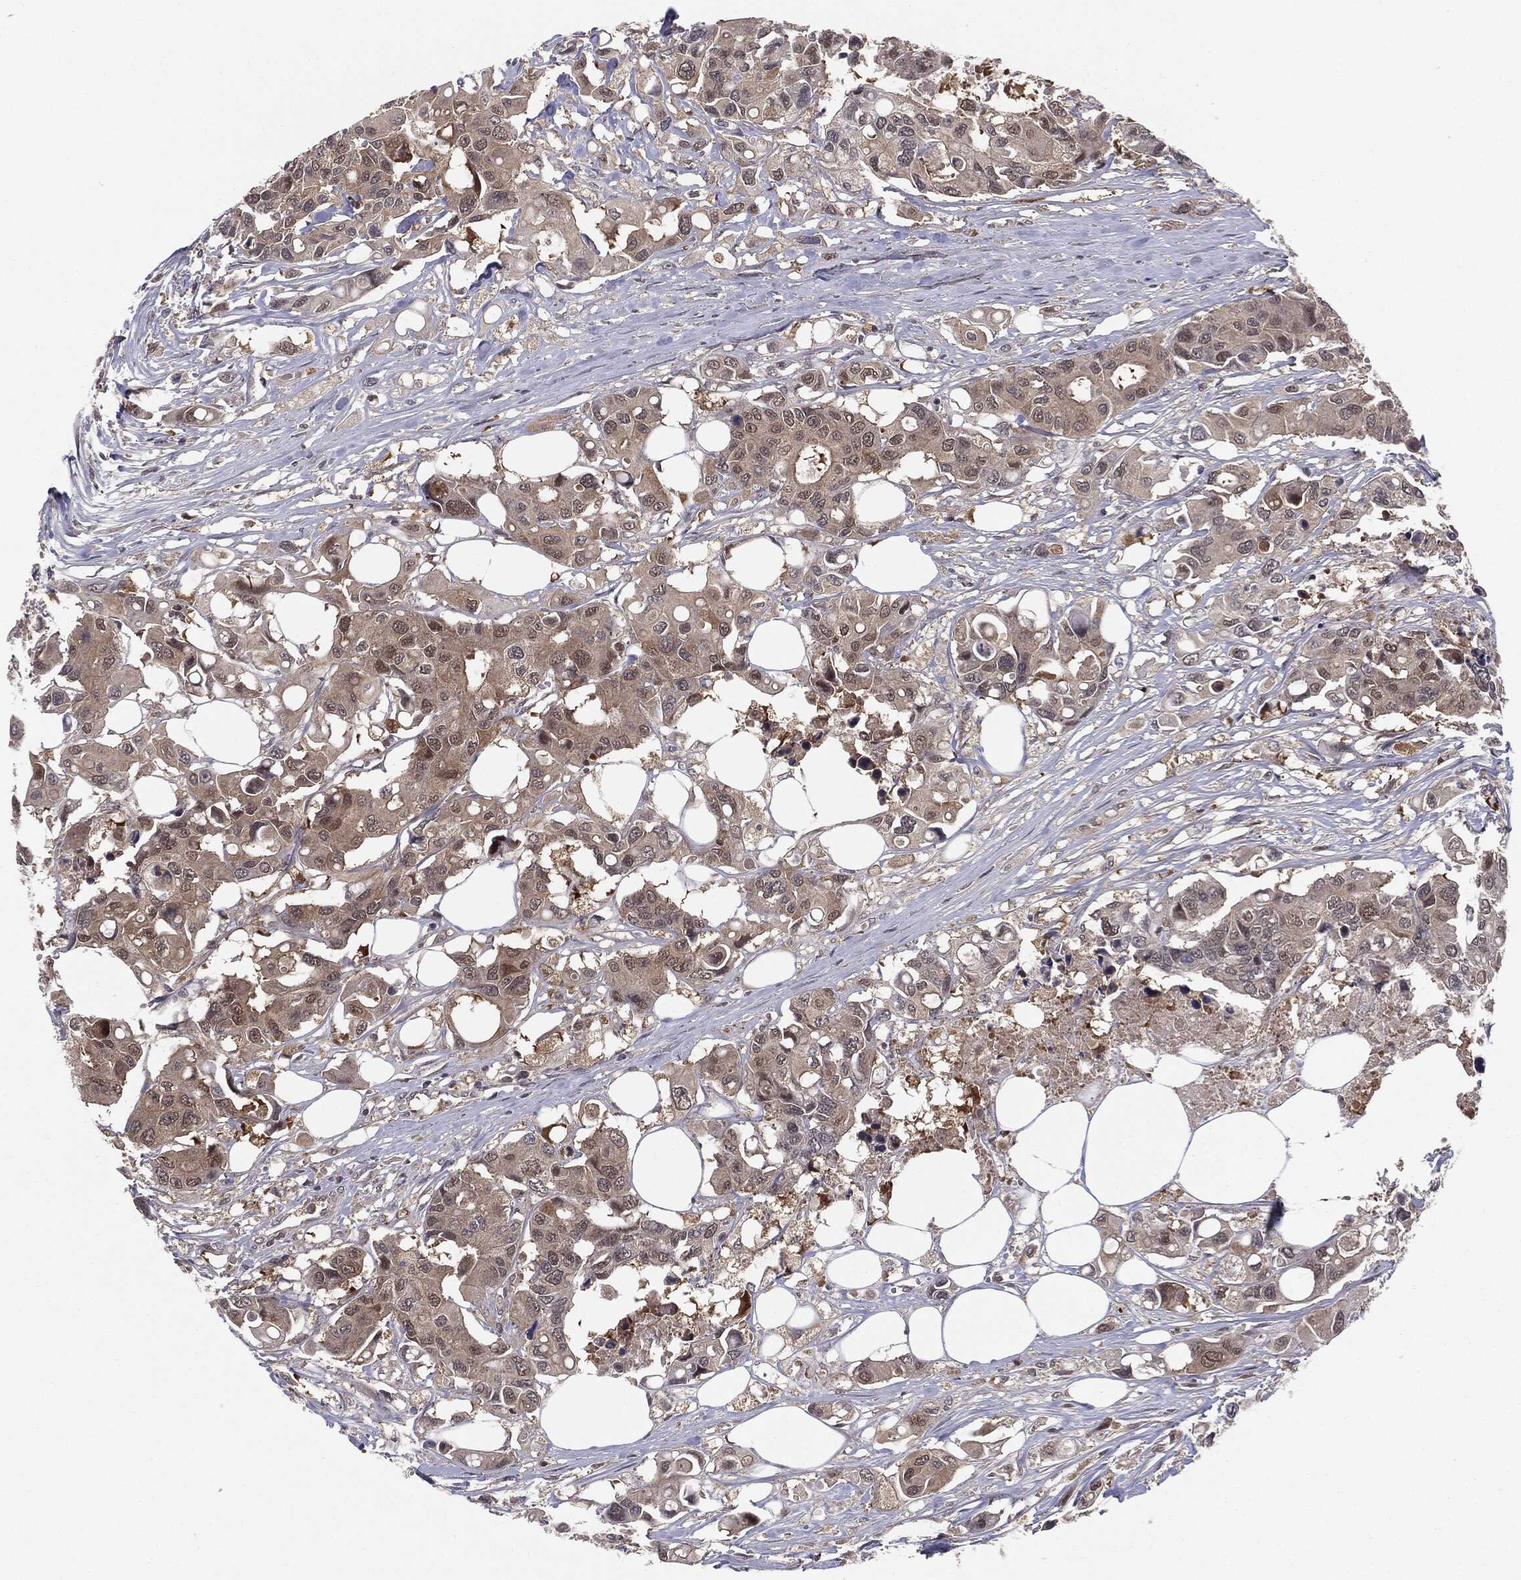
{"staining": {"intensity": "weak", "quantity": "25%-75%", "location": "cytoplasmic/membranous"}, "tissue": "colorectal cancer", "cell_type": "Tumor cells", "image_type": "cancer", "snomed": [{"axis": "morphology", "description": "Adenocarcinoma, NOS"}, {"axis": "topography", "description": "Colon"}], "caption": "Colorectal cancer was stained to show a protein in brown. There is low levels of weak cytoplasmic/membranous staining in about 25%-75% of tumor cells.", "gene": "KRT7", "patient": {"sex": "male", "age": 77}}